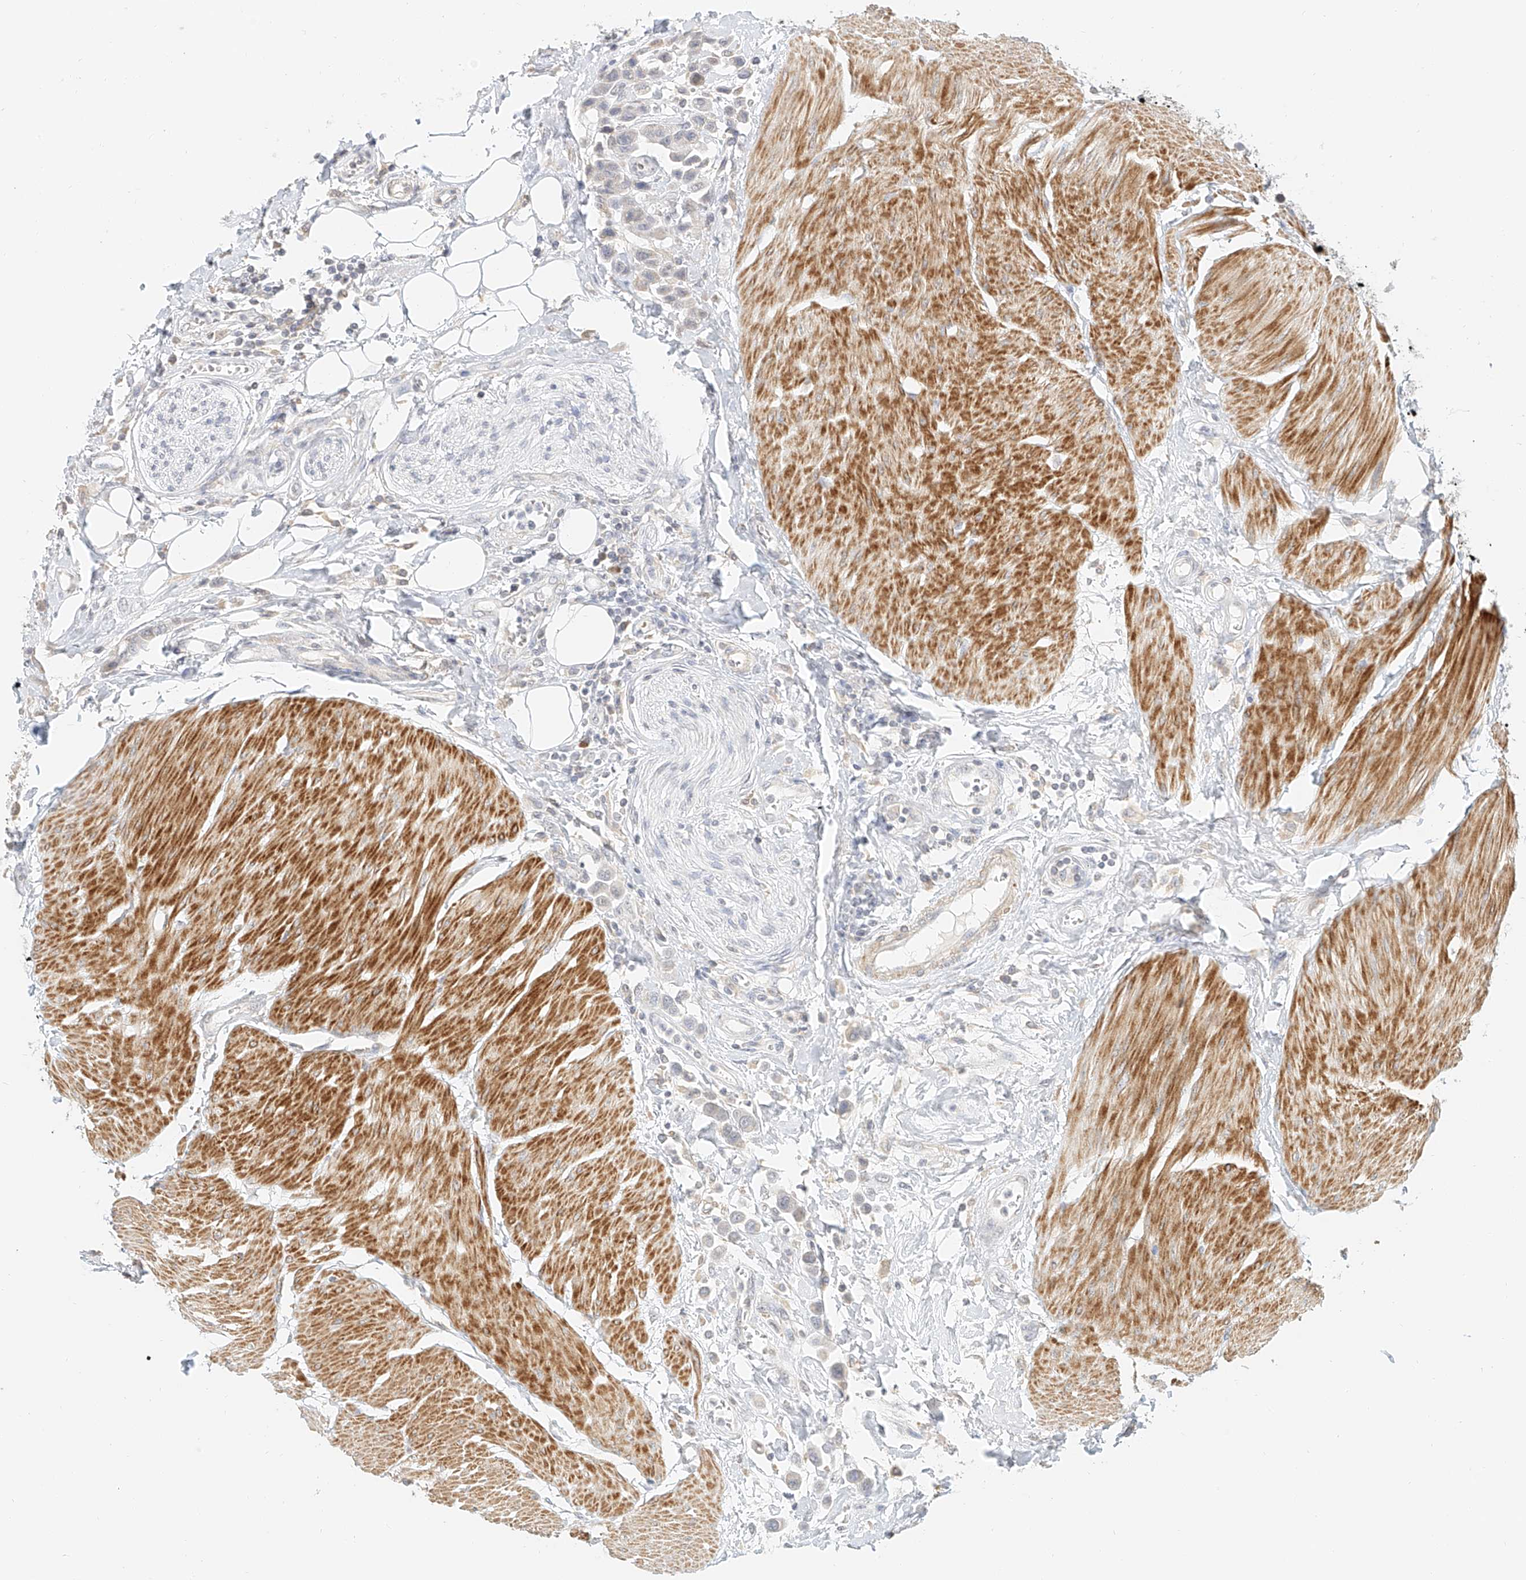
{"staining": {"intensity": "negative", "quantity": "none", "location": "none"}, "tissue": "urothelial cancer", "cell_type": "Tumor cells", "image_type": "cancer", "snomed": [{"axis": "morphology", "description": "Urothelial carcinoma, High grade"}, {"axis": "topography", "description": "Urinary bladder"}], "caption": "Tumor cells are negative for brown protein staining in urothelial cancer.", "gene": "CXorf58", "patient": {"sex": "male", "age": 50}}